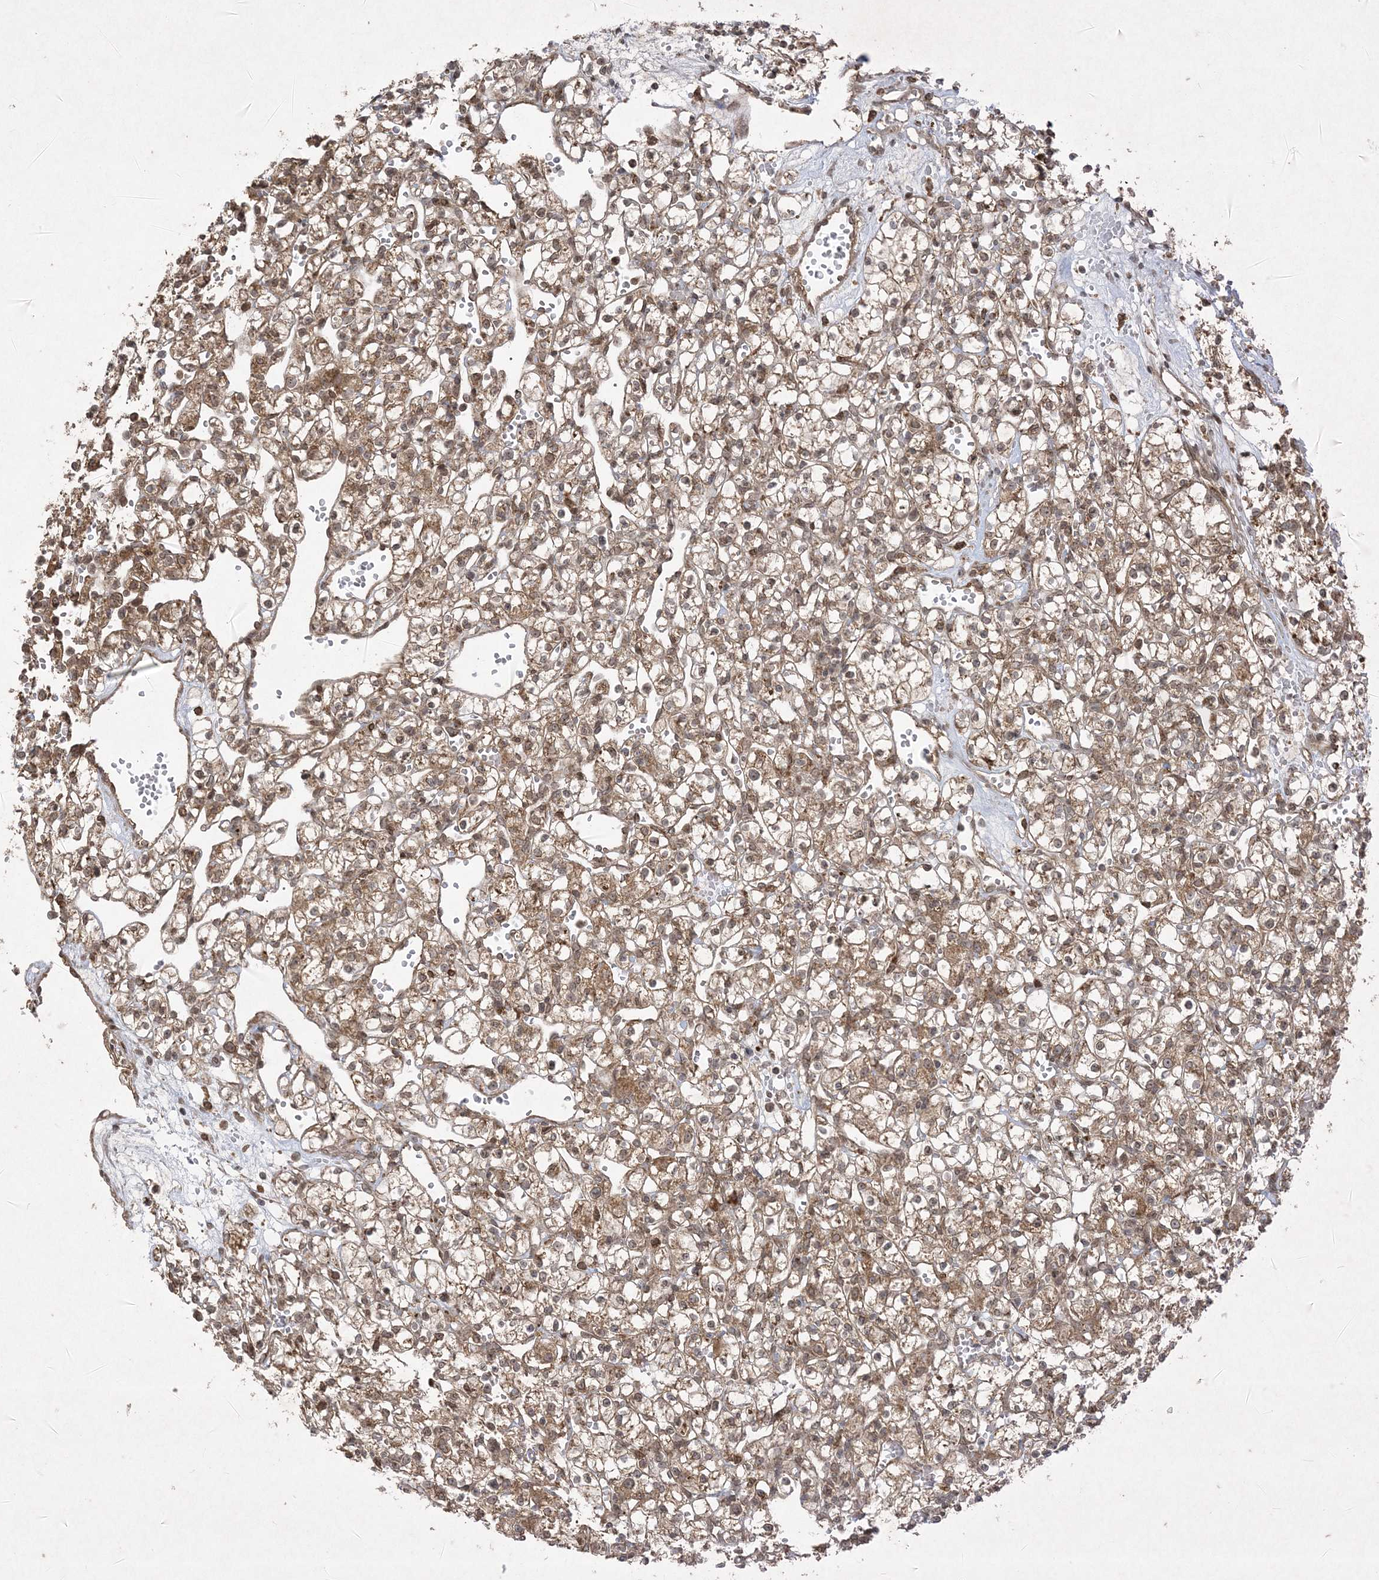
{"staining": {"intensity": "moderate", "quantity": ">75%", "location": "cytoplasmic/membranous"}, "tissue": "renal cancer", "cell_type": "Tumor cells", "image_type": "cancer", "snomed": [{"axis": "morphology", "description": "Adenocarcinoma, NOS"}, {"axis": "topography", "description": "Kidney"}], "caption": "Human renal cancer (adenocarcinoma) stained with a brown dye demonstrates moderate cytoplasmic/membranous positive expression in approximately >75% of tumor cells.", "gene": "RRAS", "patient": {"sex": "female", "age": 59}}